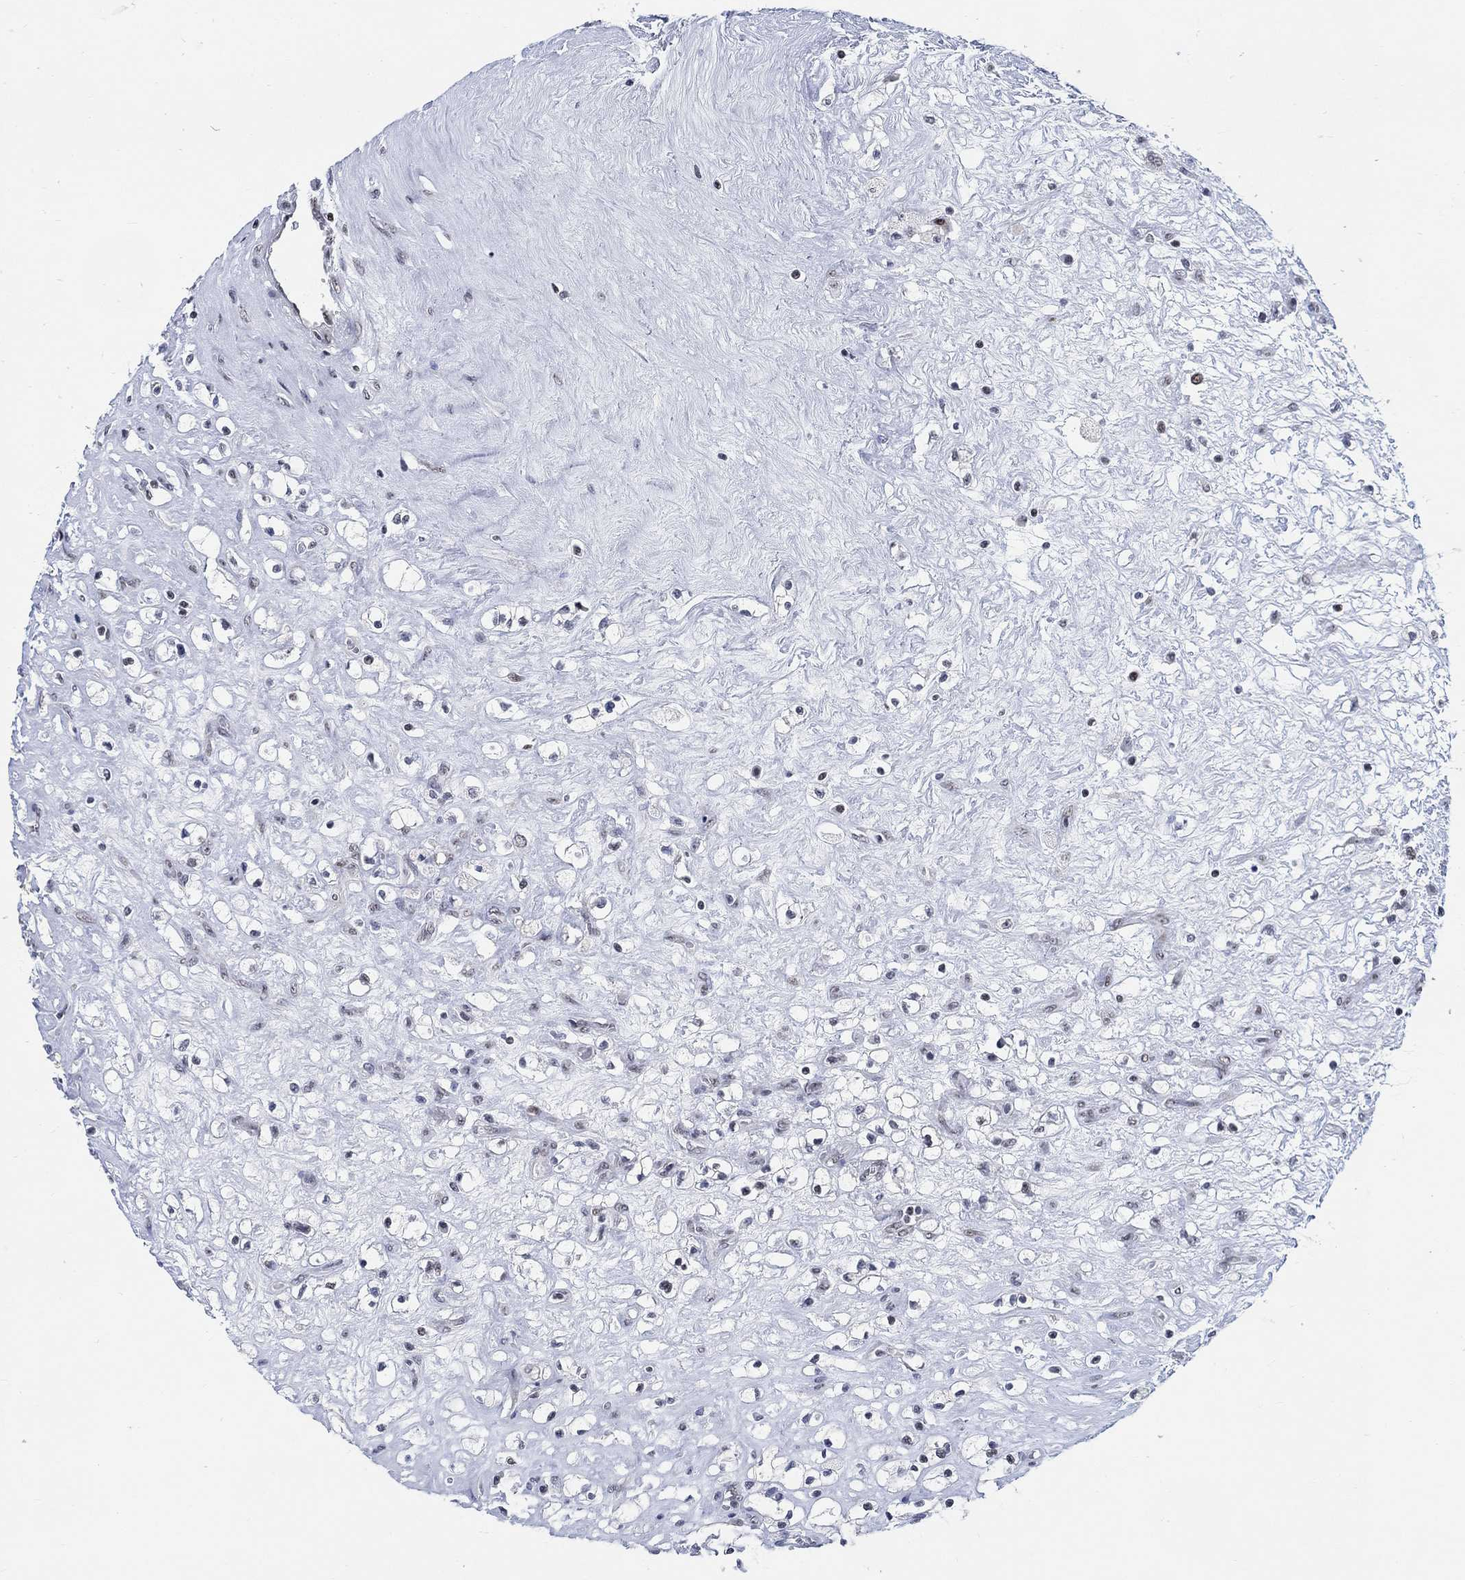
{"staining": {"intensity": "negative", "quantity": "none", "location": "none"}, "tissue": "renal cancer", "cell_type": "Tumor cells", "image_type": "cancer", "snomed": [{"axis": "morphology", "description": "Adenocarcinoma, NOS"}, {"axis": "topography", "description": "Kidney"}], "caption": "DAB immunohistochemical staining of renal adenocarcinoma shows no significant expression in tumor cells.", "gene": "KCNH8", "patient": {"sex": "male", "age": 67}}